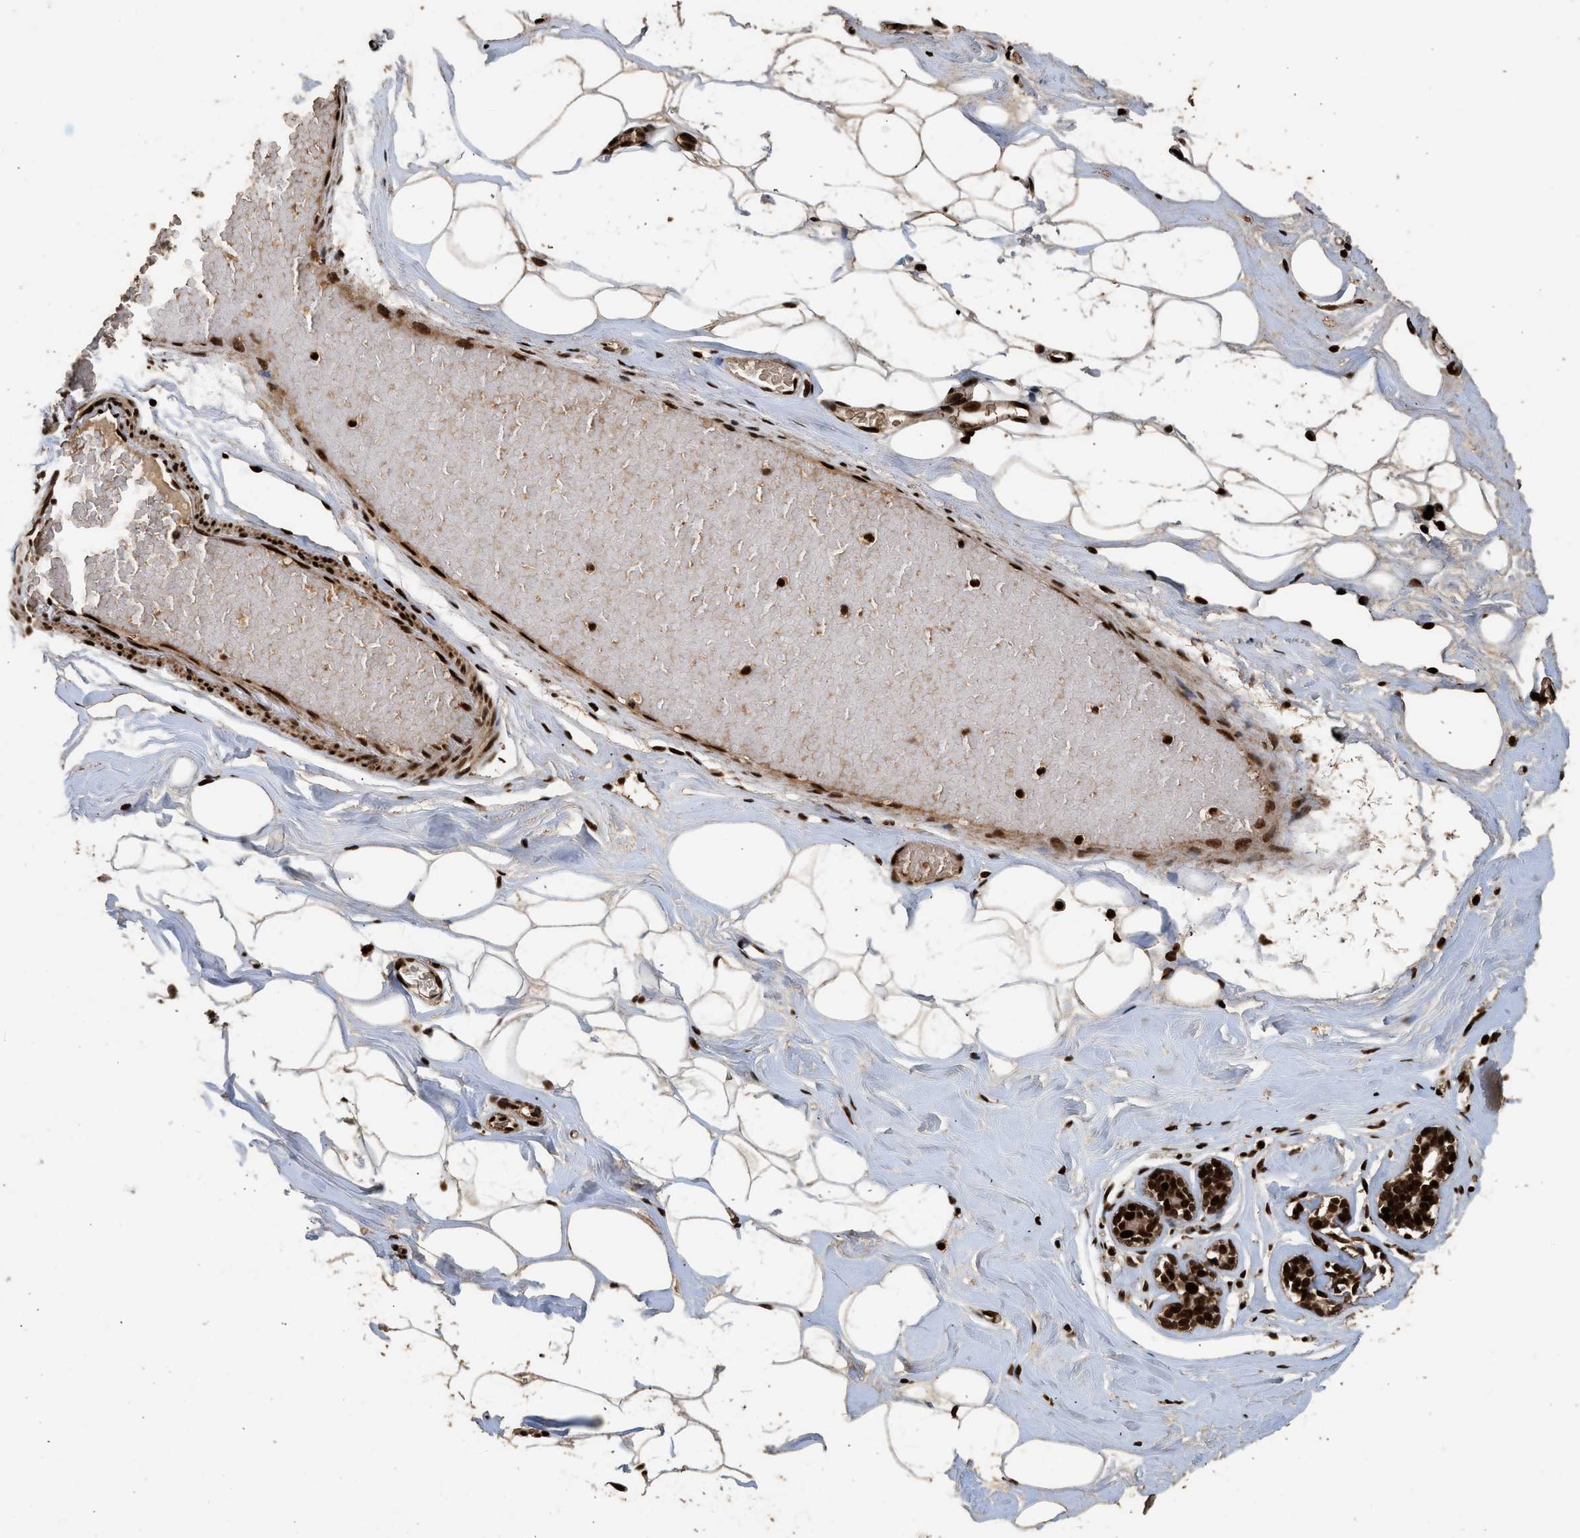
{"staining": {"intensity": "strong", "quantity": ">75%", "location": "nuclear"}, "tissue": "breast", "cell_type": "Adipocytes", "image_type": "normal", "snomed": [{"axis": "morphology", "description": "Normal tissue, NOS"}, {"axis": "topography", "description": "Breast"}], "caption": "Protein staining of unremarkable breast exhibits strong nuclear positivity in about >75% of adipocytes.", "gene": "PPP4R3B", "patient": {"sex": "female", "age": 75}}